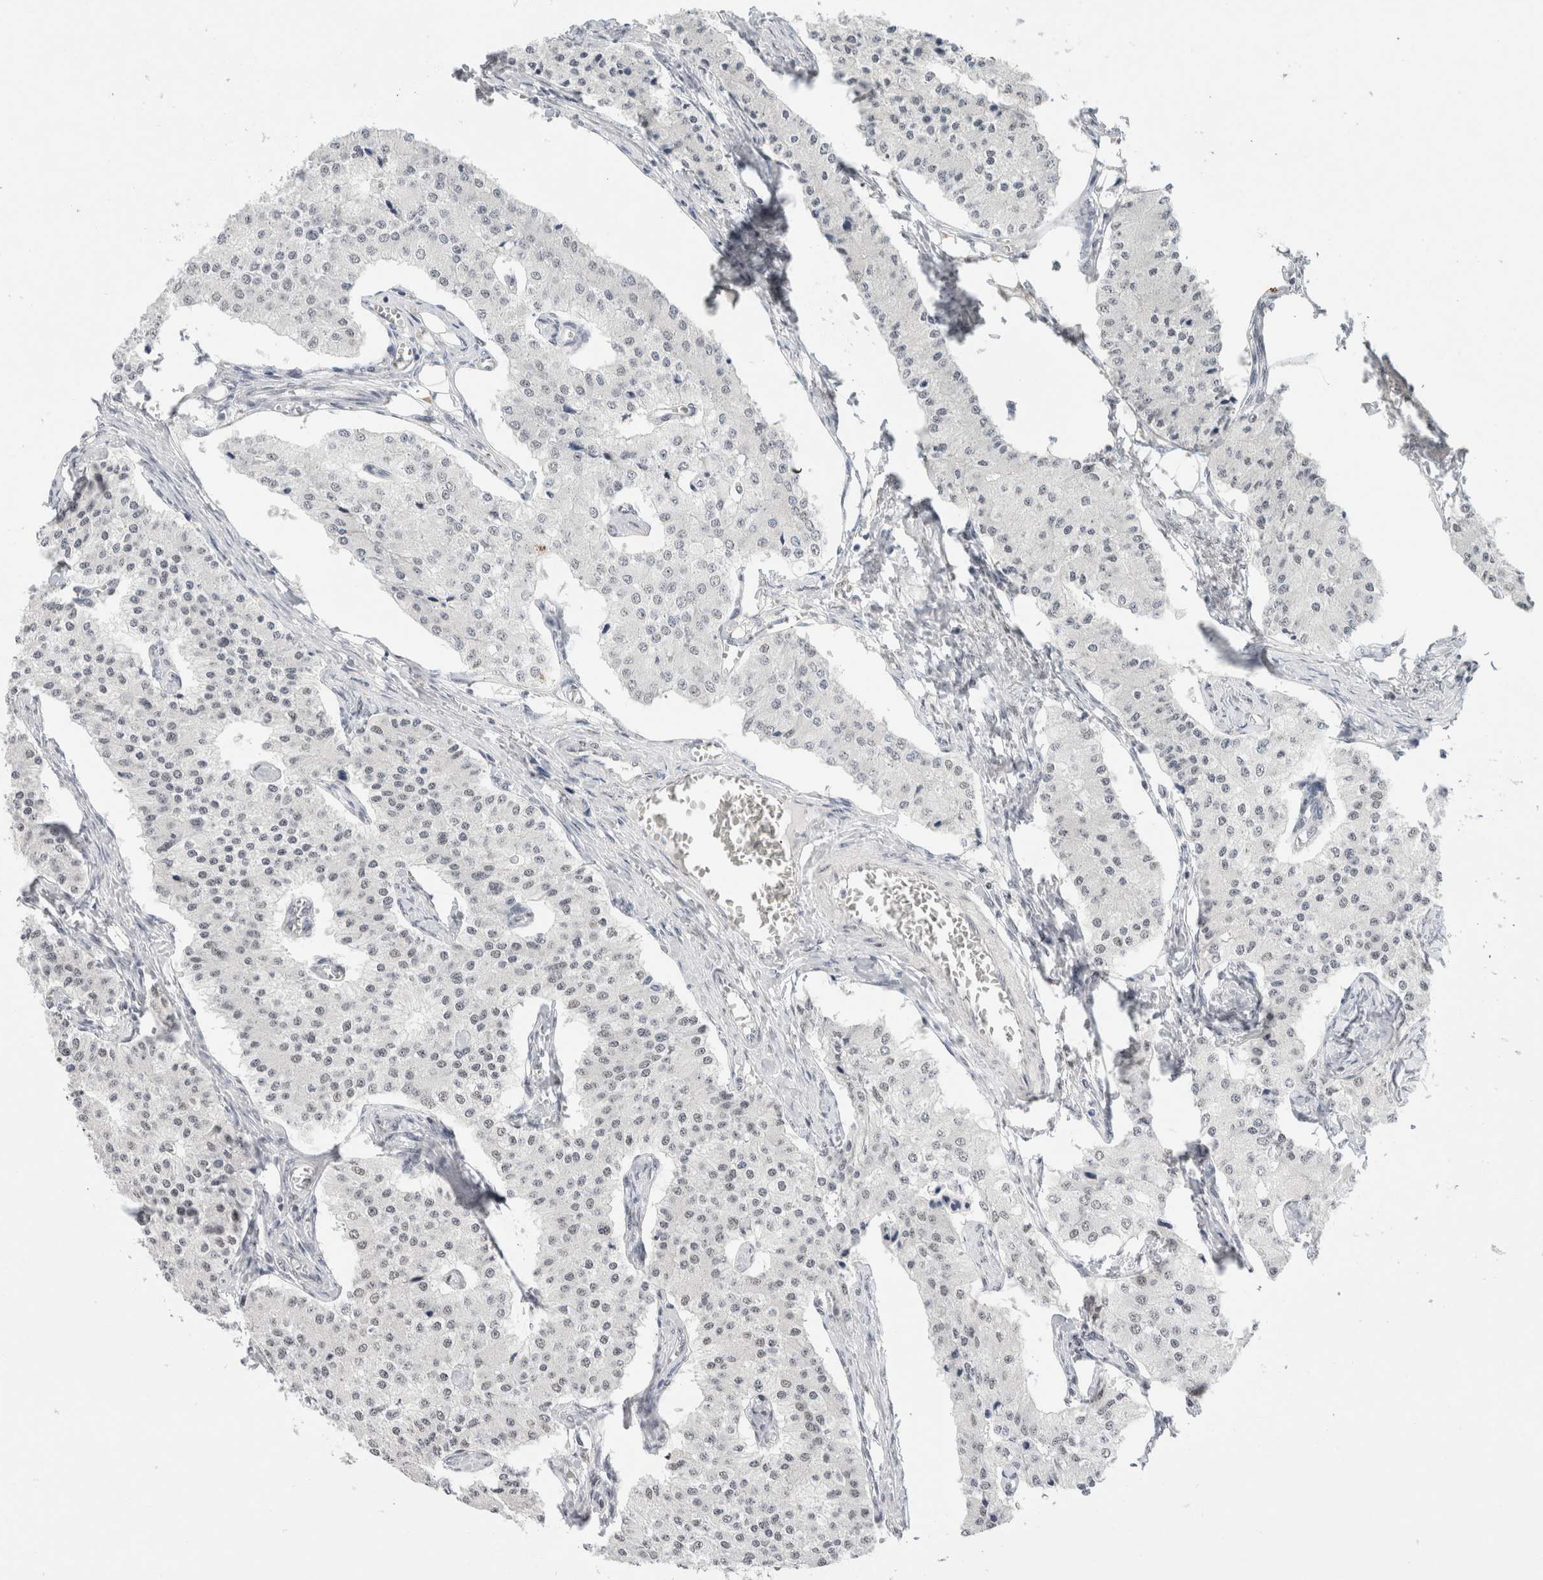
{"staining": {"intensity": "negative", "quantity": "none", "location": "none"}, "tissue": "carcinoid", "cell_type": "Tumor cells", "image_type": "cancer", "snomed": [{"axis": "morphology", "description": "Carcinoid, malignant, NOS"}, {"axis": "topography", "description": "Colon"}], "caption": "Tumor cells are negative for protein expression in human malignant carcinoid. (DAB (3,3'-diaminobenzidine) immunohistochemistry, high magnification).", "gene": "COPS7A", "patient": {"sex": "female", "age": 52}}